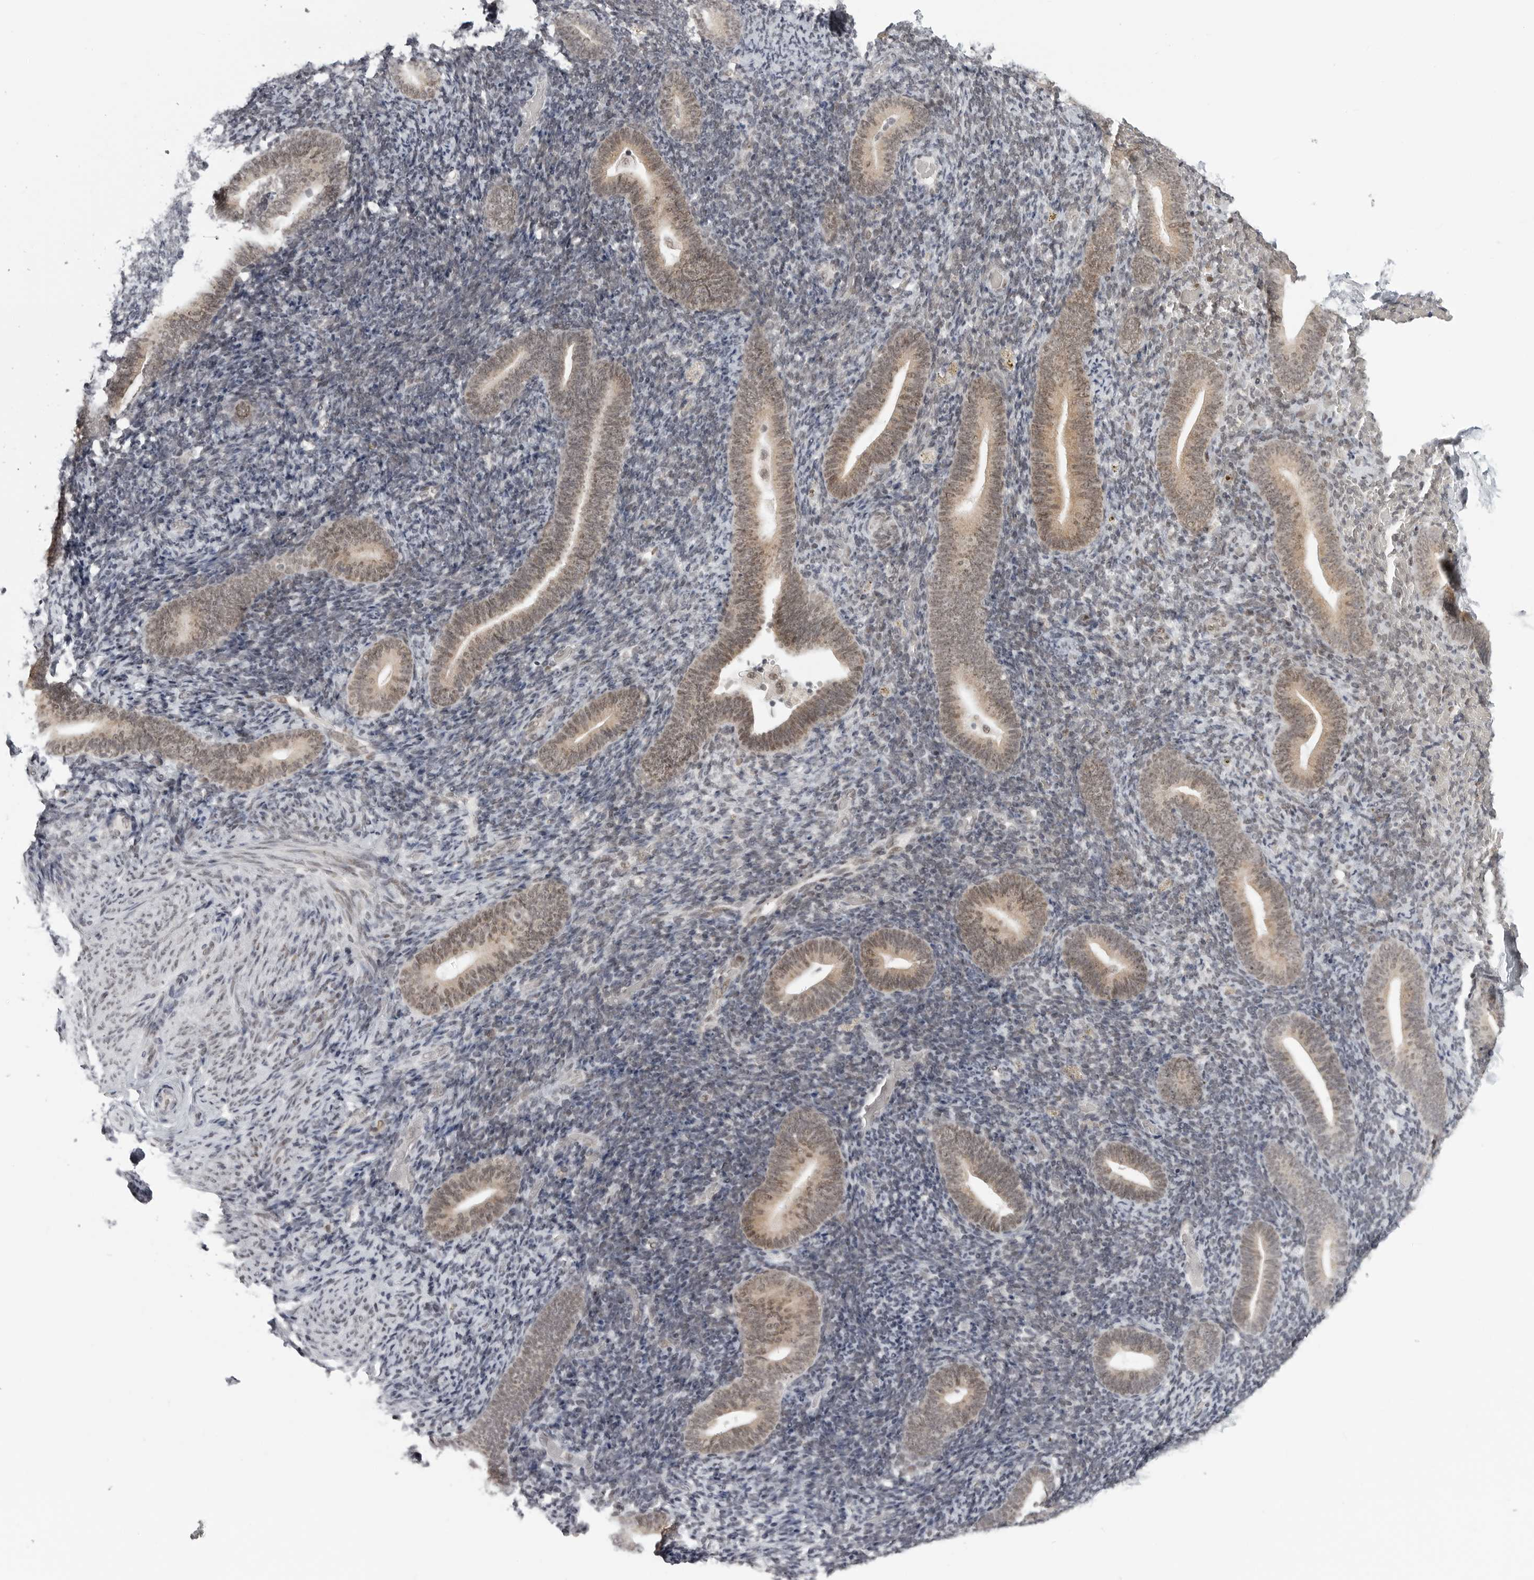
{"staining": {"intensity": "negative", "quantity": "none", "location": "none"}, "tissue": "endometrium", "cell_type": "Cells in endometrial stroma", "image_type": "normal", "snomed": [{"axis": "morphology", "description": "Normal tissue, NOS"}, {"axis": "topography", "description": "Endometrium"}], "caption": "There is no significant expression in cells in endometrial stroma of endometrium. Nuclei are stained in blue.", "gene": "PRDM10", "patient": {"sex": "female", "age": 51}}